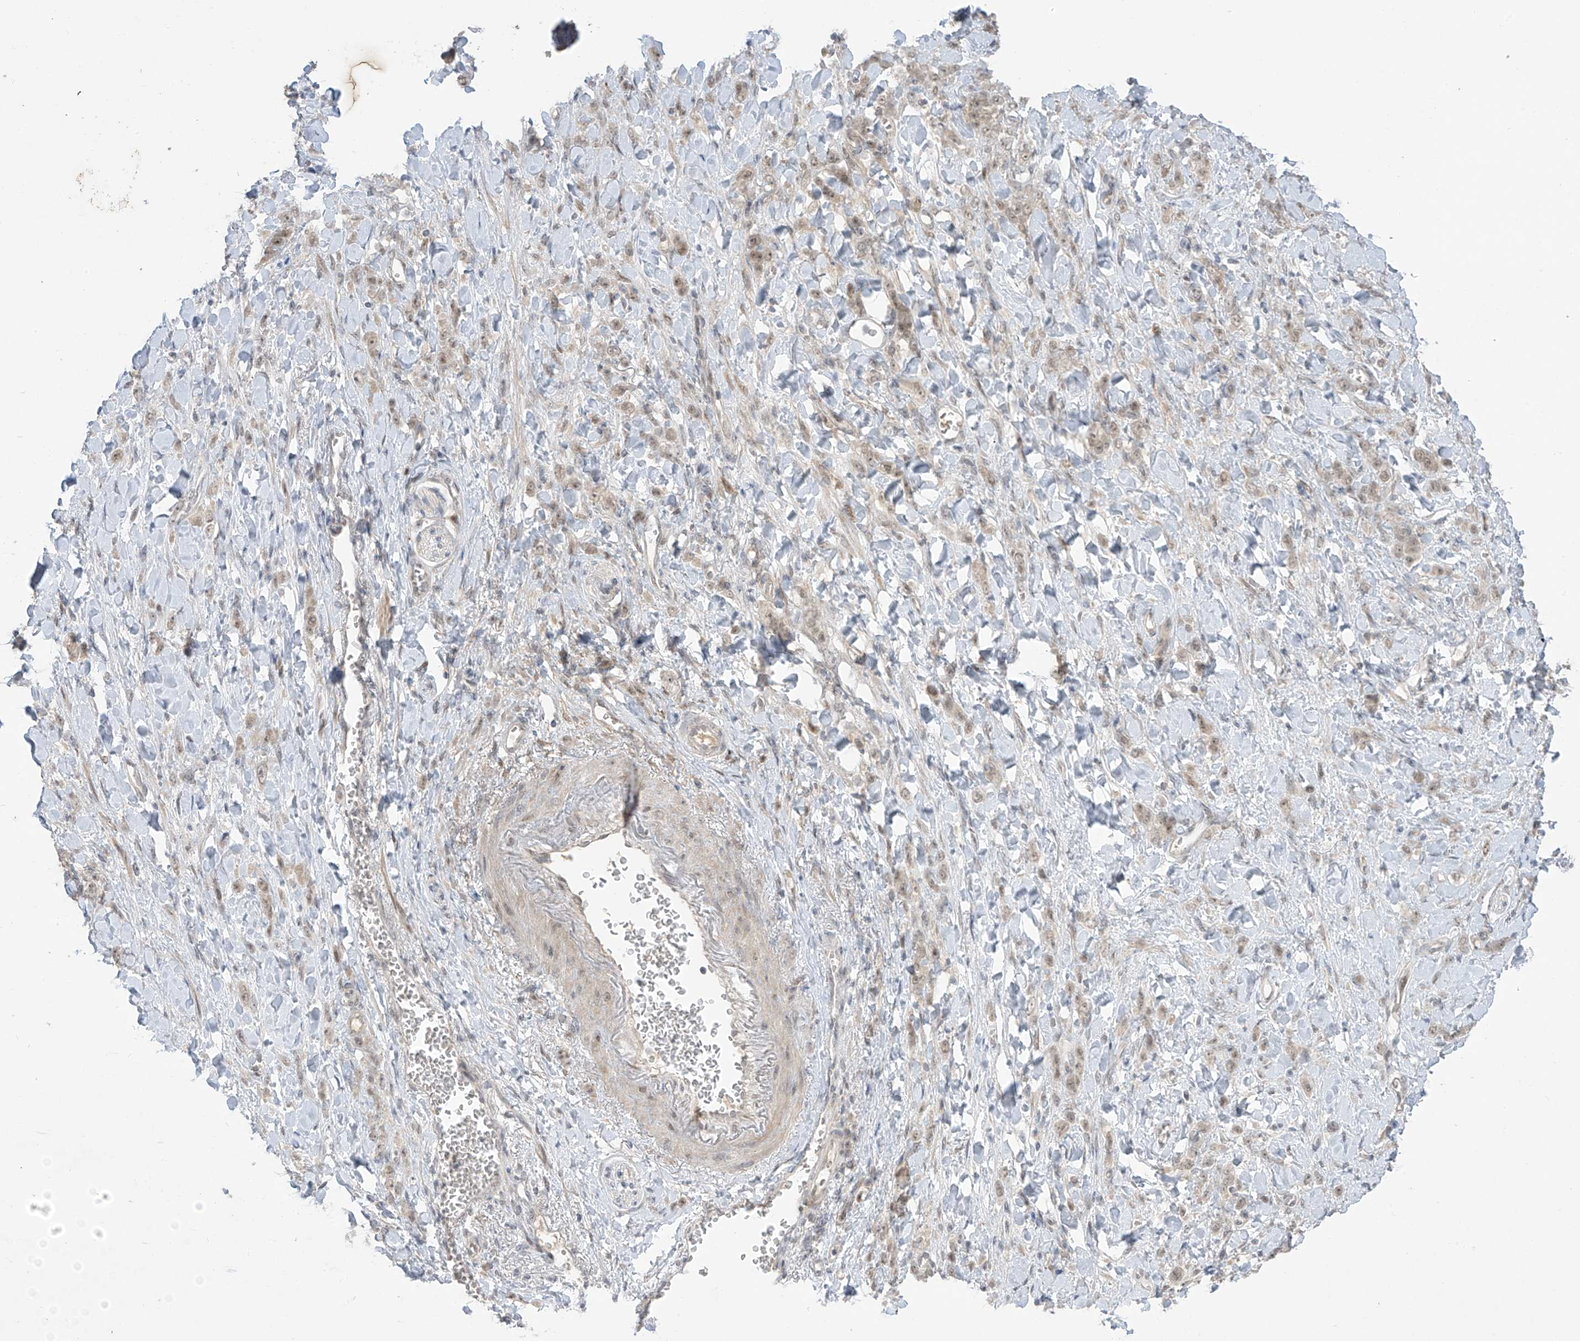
{"staining": {"intensity": "weak", "quantity": ">75%", "location": "nuclear"}, "tissue": "stomach cancer", "cell_type": "Tumor cells", "image_type": "cancer", "snomed": [{"axis": "morphology", "description": "Normal tissue, NOS"}, {"axis": "morphology", "description": "Adenocarcinoma, NOS"}, {"axis": "topography", "description": "Stomach"}], "caption": "IHC (DAB) staining of human stomach cancer (adenocarcinoma) shows weak nuclear protein staining in approximately >75% of tumor cells.", "gene": "OGT", "patient": {"sex": "male", "age": 82}}